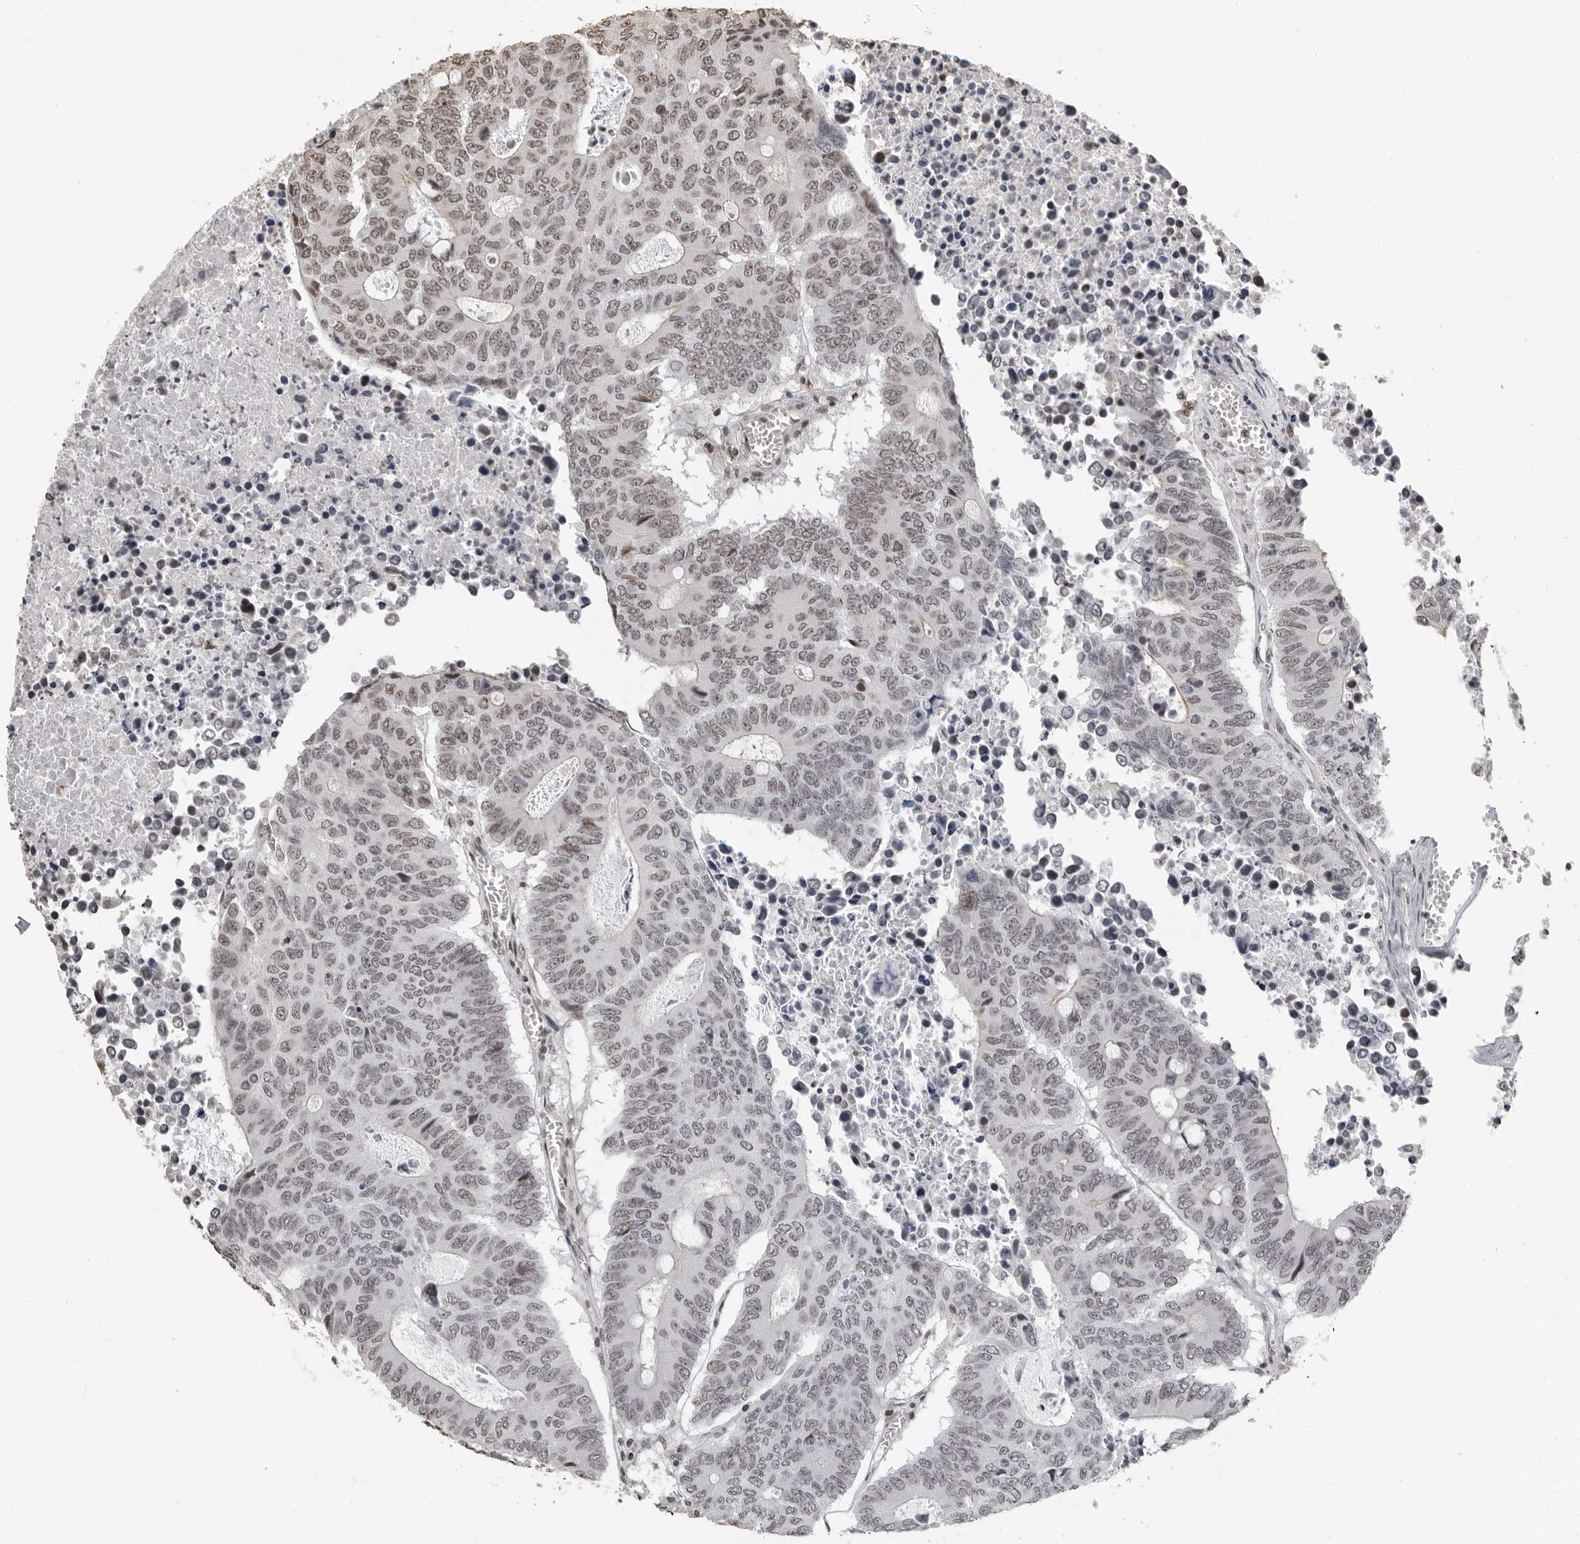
{"staining": {"intensity": "weak", "quantity": "25%-75%", "location": "nuclear"}, "tissue": "colorectal cancer", "cell_type": "Tumor cells", "image_type": "cancer", "snomed": [{"axis": "morphology", "description": "Adenocarcinoma, NOS"}, {"axis": "topography", "description": "Colon"}], "caption": "Brown immunohistochemical staining in colorectal adenocarcinoma demonstrates weak nuclear expression in approximately 25%-75% of tumor cells.", "gene": "ORC1", "patient": {"sex": "male", "age": 87}}